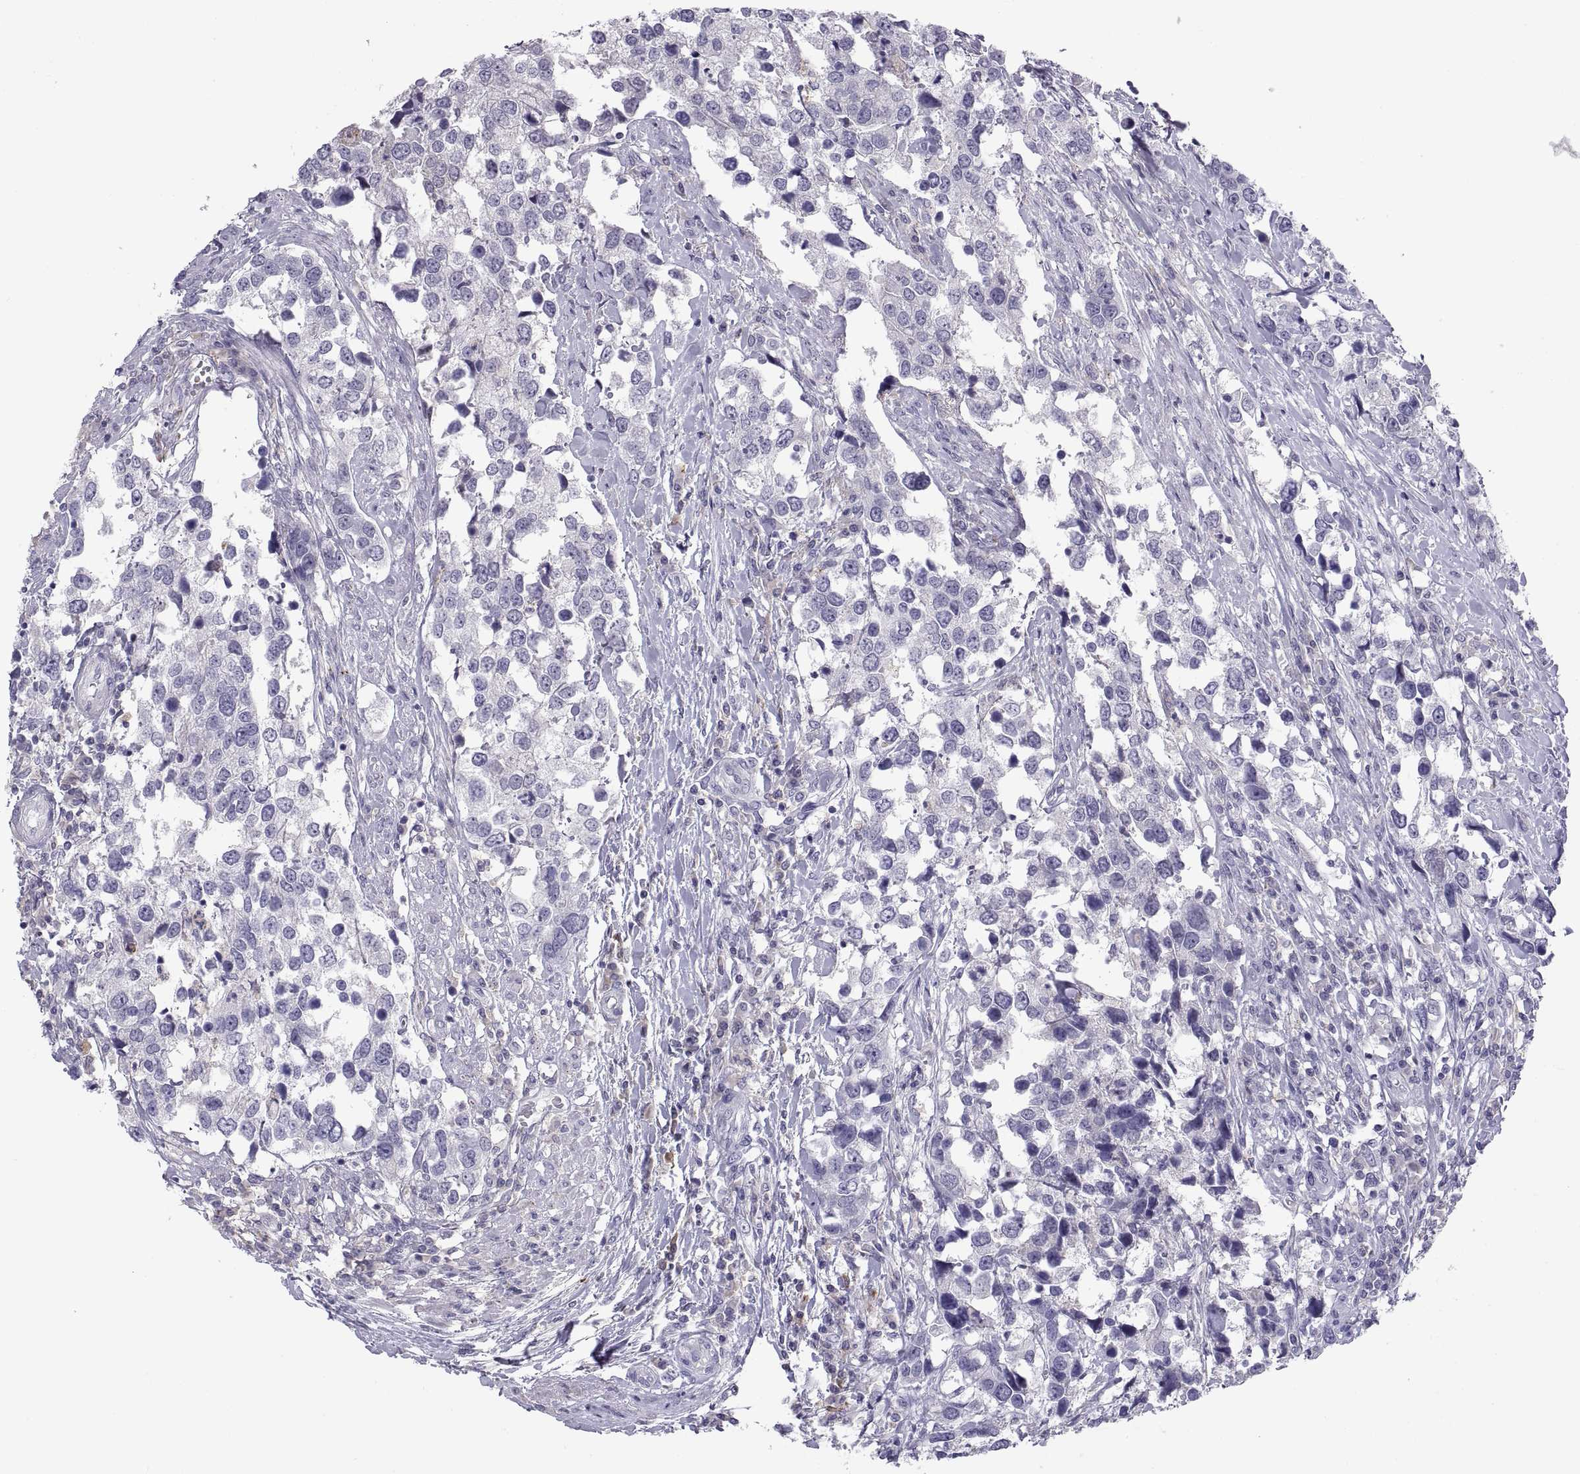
{"staining": {"intensity": "negative", "quantity": "none", "location": "none"}, "tissue": "urothelial cancer", "cell_type": "Tumor cells", "image_type": "cancer", "snomed": [{"axis": "morphology", "description": "Urothelial carcinoma, NOS"}, {"axis": "morphology", "description": "Urothelial carcinoma, High grade"}, {"axis": "topography", "description": "Urinary bladder"}], "caption": "This image is of urothelial cancer stained with immunohistochemistry (IHC) to label a protein in brown with the nuclei are counter-stained blue. There is no staining in tumor cells.", "gene": "RGS19", "patient": {"sex": "male", "age": 63}}